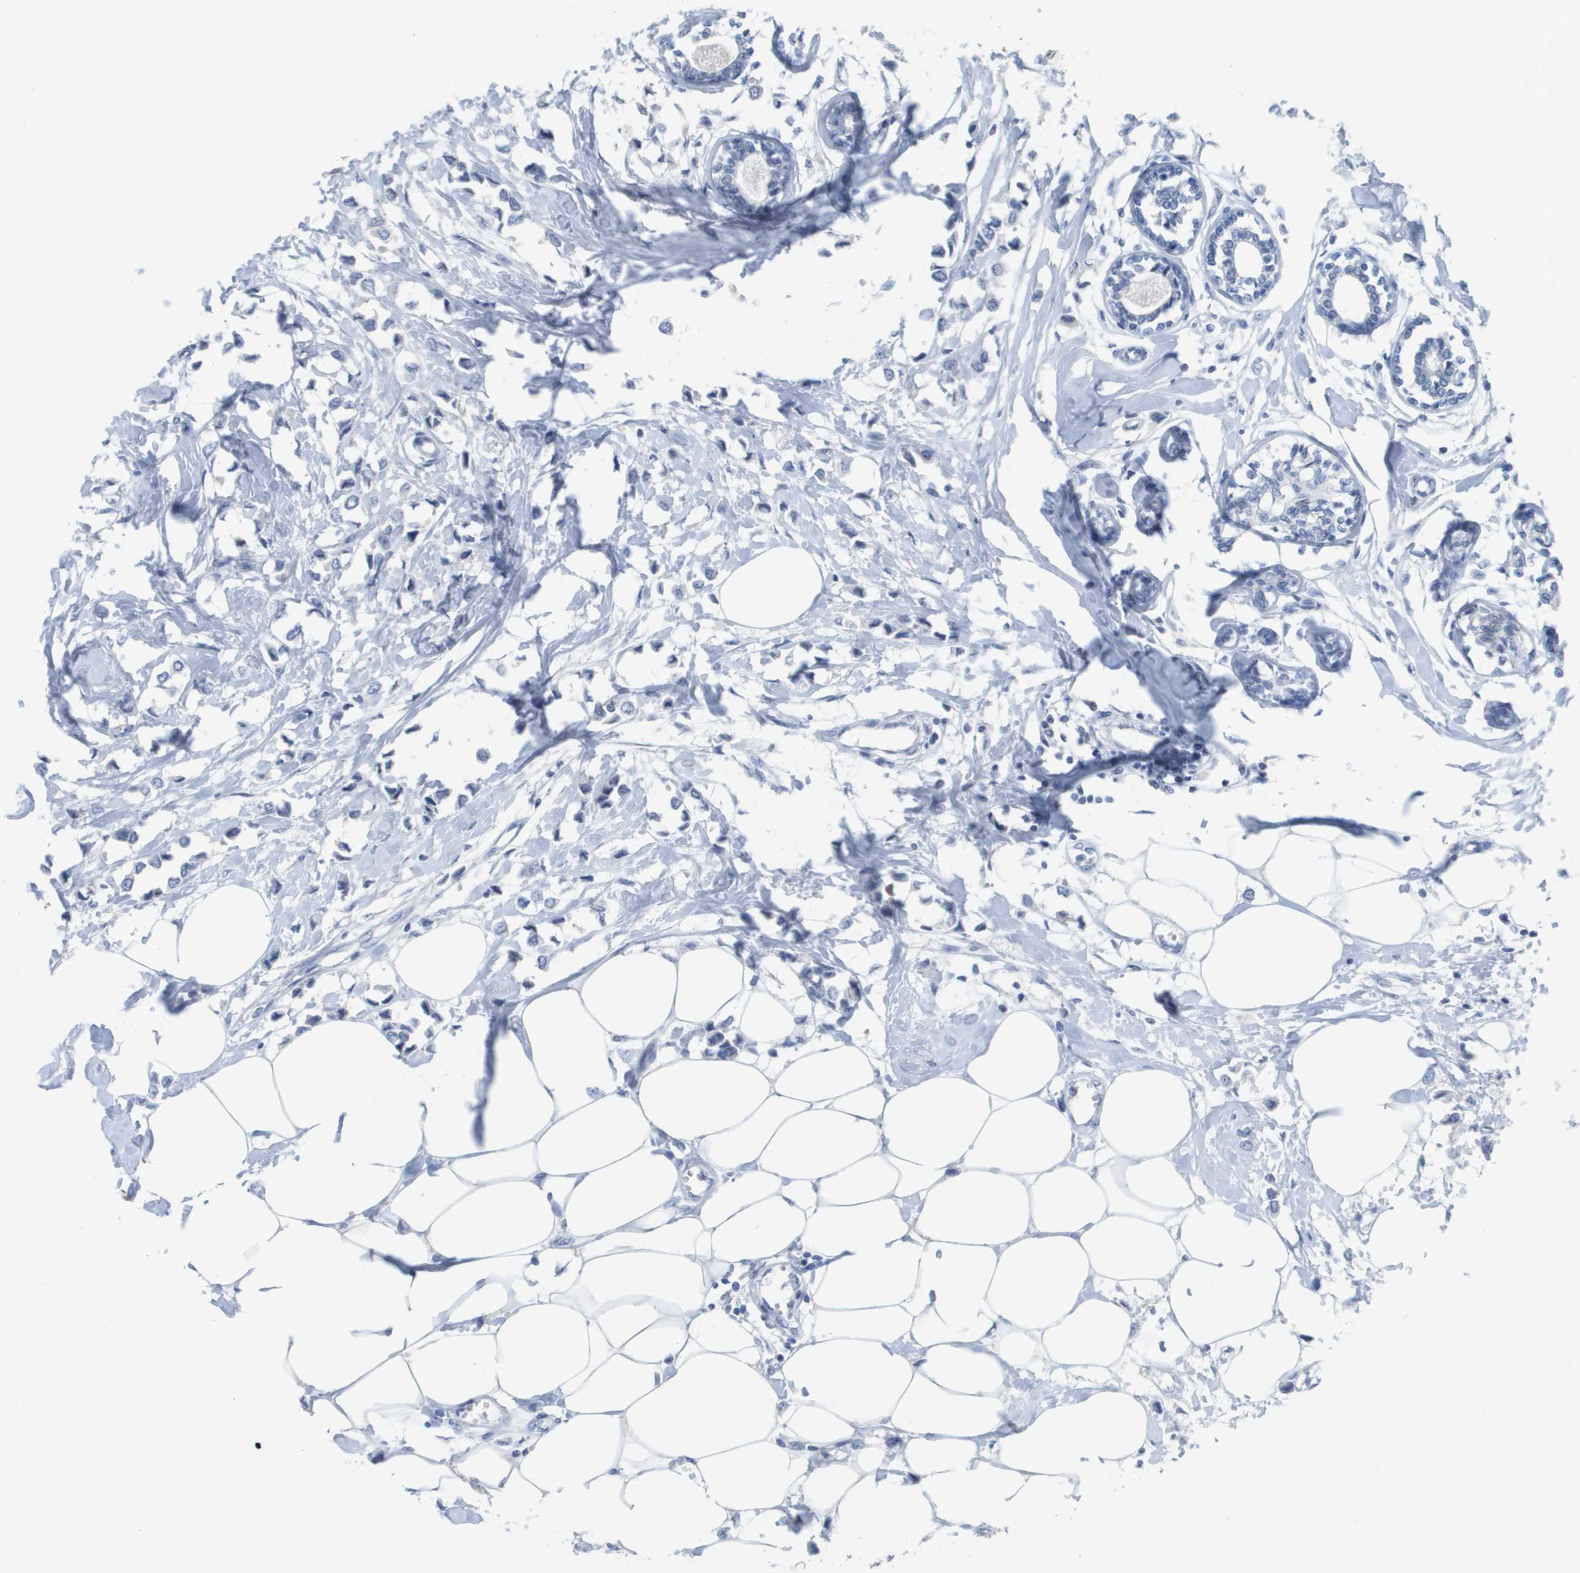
{"staining": {"intensity": "negative", "quantity": "none", "location": "none"}, "tissue": "breast cancer", "cell_type": "Tumor cells", "image_type": "cancer", "snomed": [{"axis": "morphology", "description": "Lobular carcinoma"}, {"axis": "topography", "description": "Breast"}], "caption": "Immunohistochemical staining of human breast cancer exhibits no significant staining in tumor cells.", "gene": "PDE4A", "patient": {"sex": "female", "age": 51}}